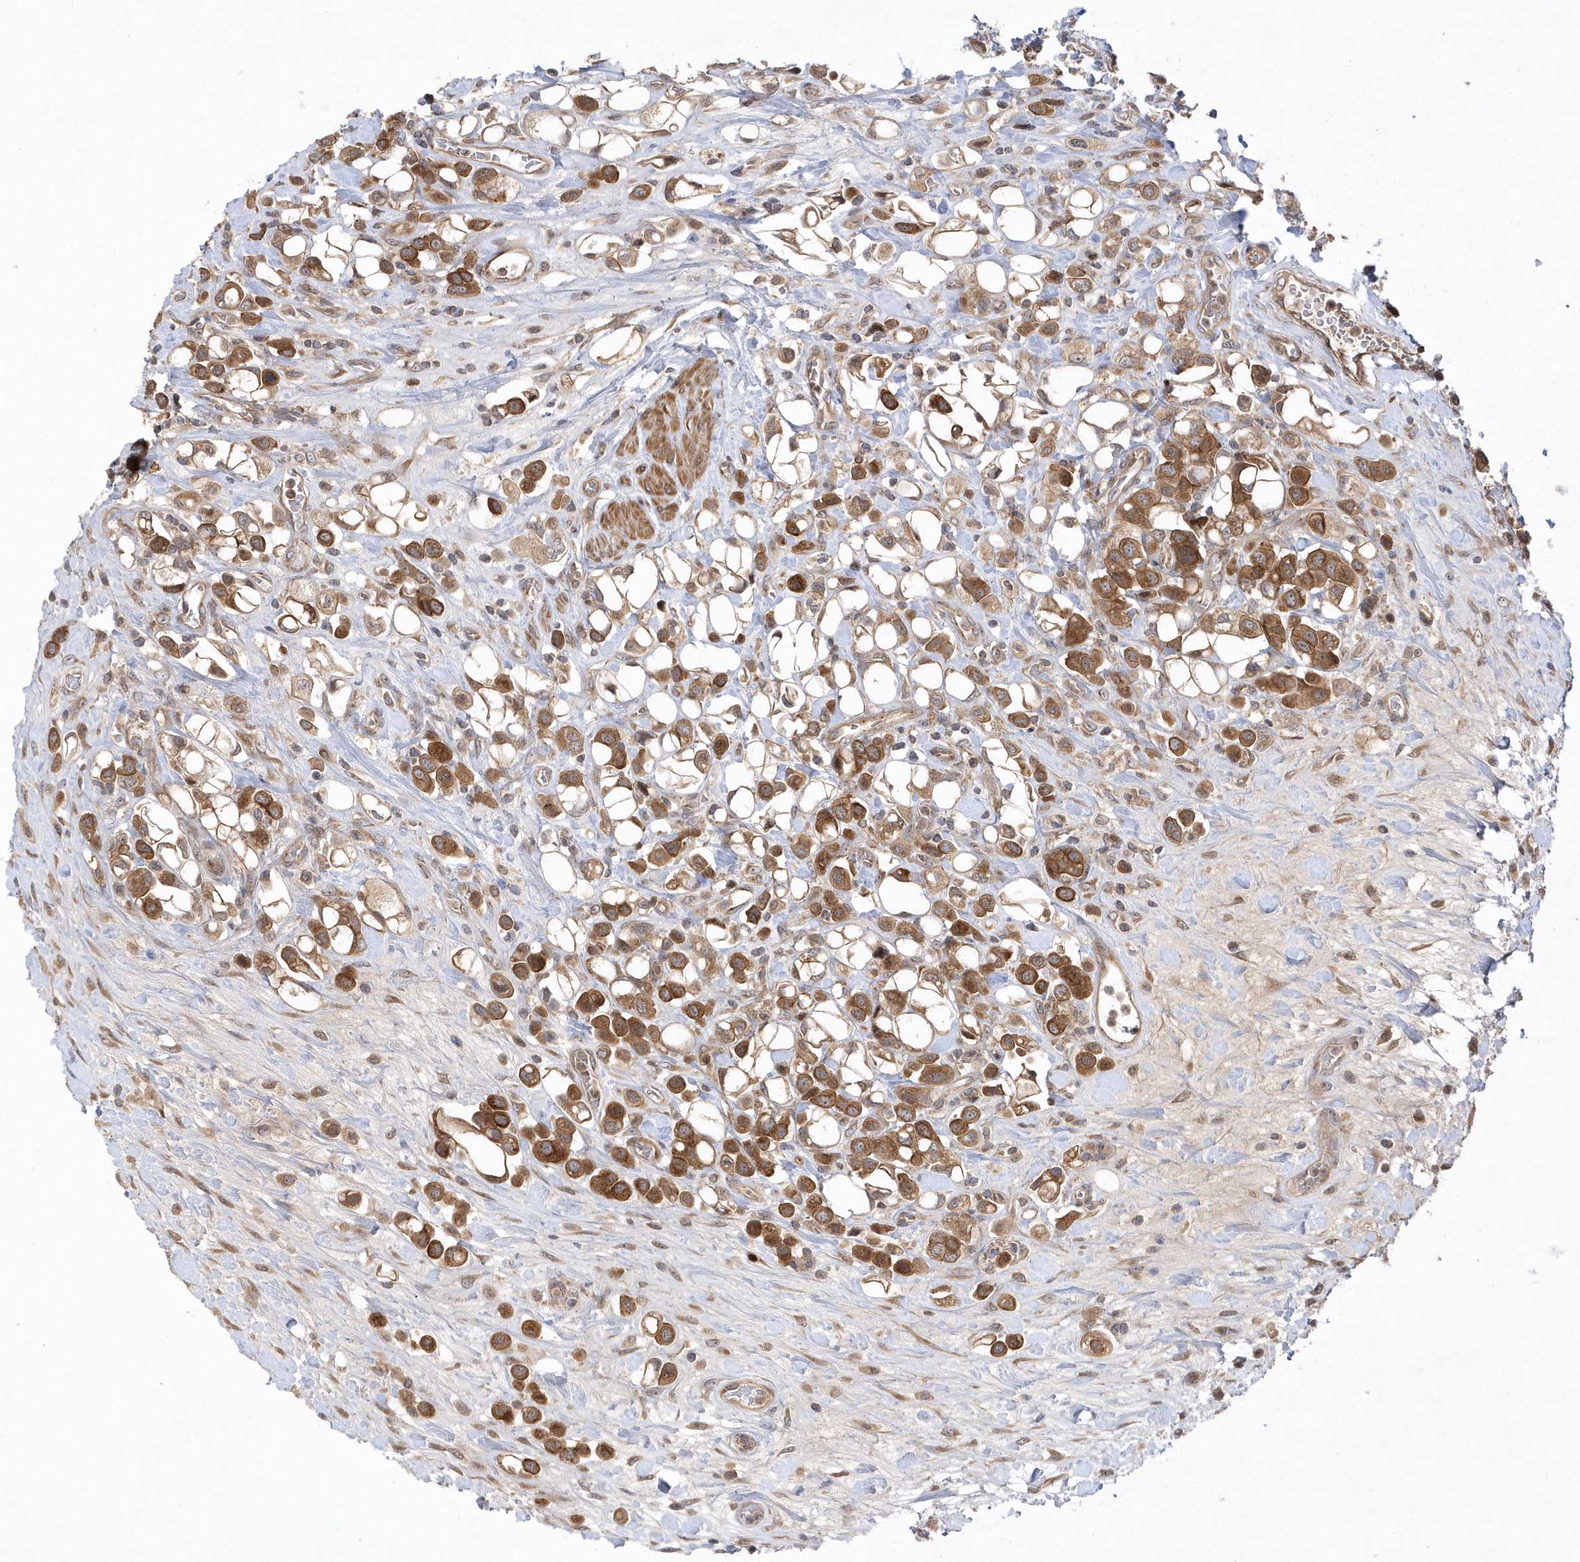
{"staining": {"intensity": "strong", "quantity": ">75%", "location": "cytoplasmic/membranous"}, "tissue": "urothelial cancer", "cell_type": "Tumor cells", "image_type": "cancer", "snomed": [{"axis": "morphology", "description": "Urothelial carcinoma, High grade"}, {"axis": "topography", "description": "Urinary bladder"}], "caption": "Approximately >75% of tumor cells in urothelial carcinoma (high-grade) reveal strong cytoplasmic/membranous protein staining as visualized by brown immunohistochemical staining.", "gene": "MXI1", "patient": {"sex": "male", "age": 50}}